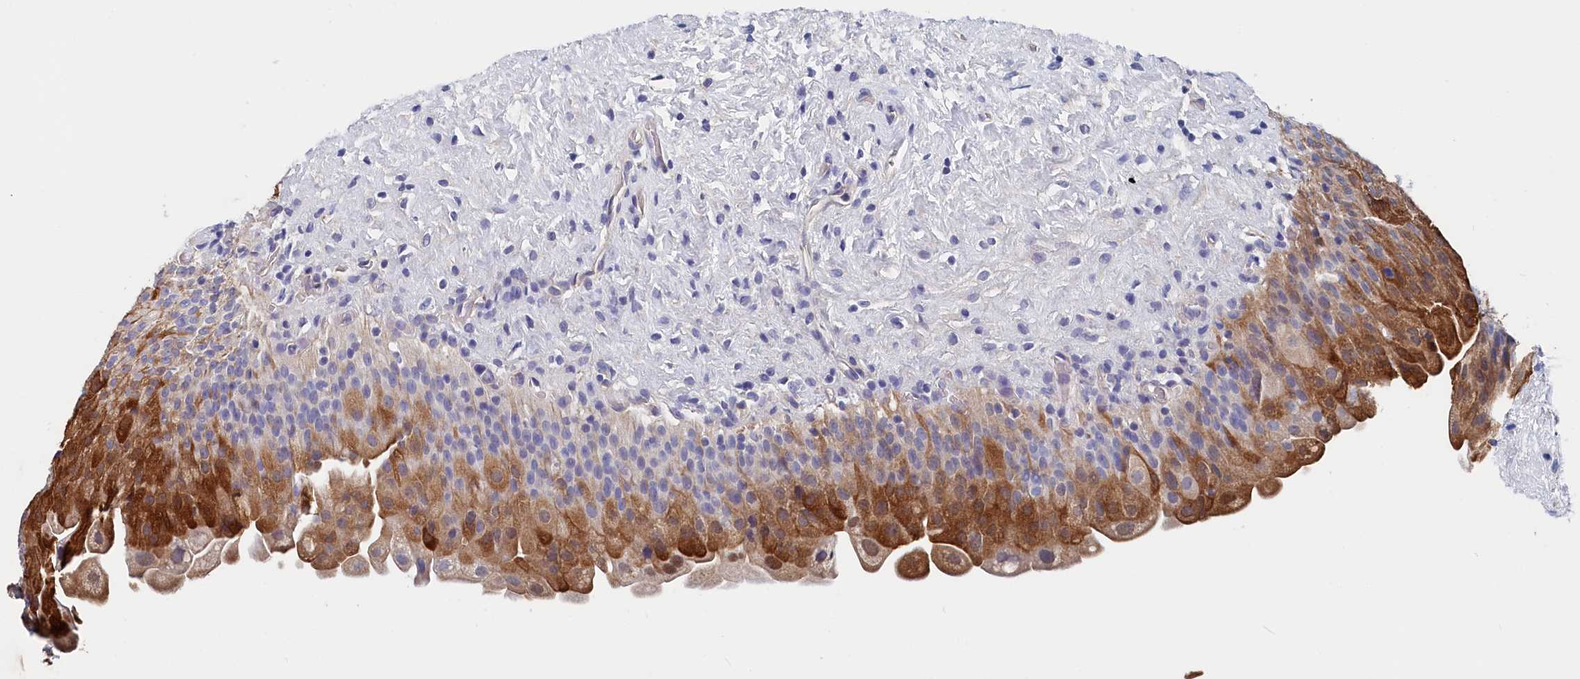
{"staining": {"intensity": "strong", "quantity": "25%-75%", "location": "cytoplasmic/membranous"}, "tissue": "urinary bladder", "cell_type": "Urothelial cells", "image_type": "normal", "snomed": [{"axis": "morphology", "description": "Normal tissue, NOS"}, {"axis": "topography", "description": "Urinary bladder"}], "caption": "Protein staining of benign urinary bladder reveals strong cytoplasmic/membranous positivity in approximately 25%-75% of urothelial cells. (DAB = brown stain, brightfield microscopy at high magnification).", "gene": "BHMT", "patient": {"sex": "female", "age": 27}}